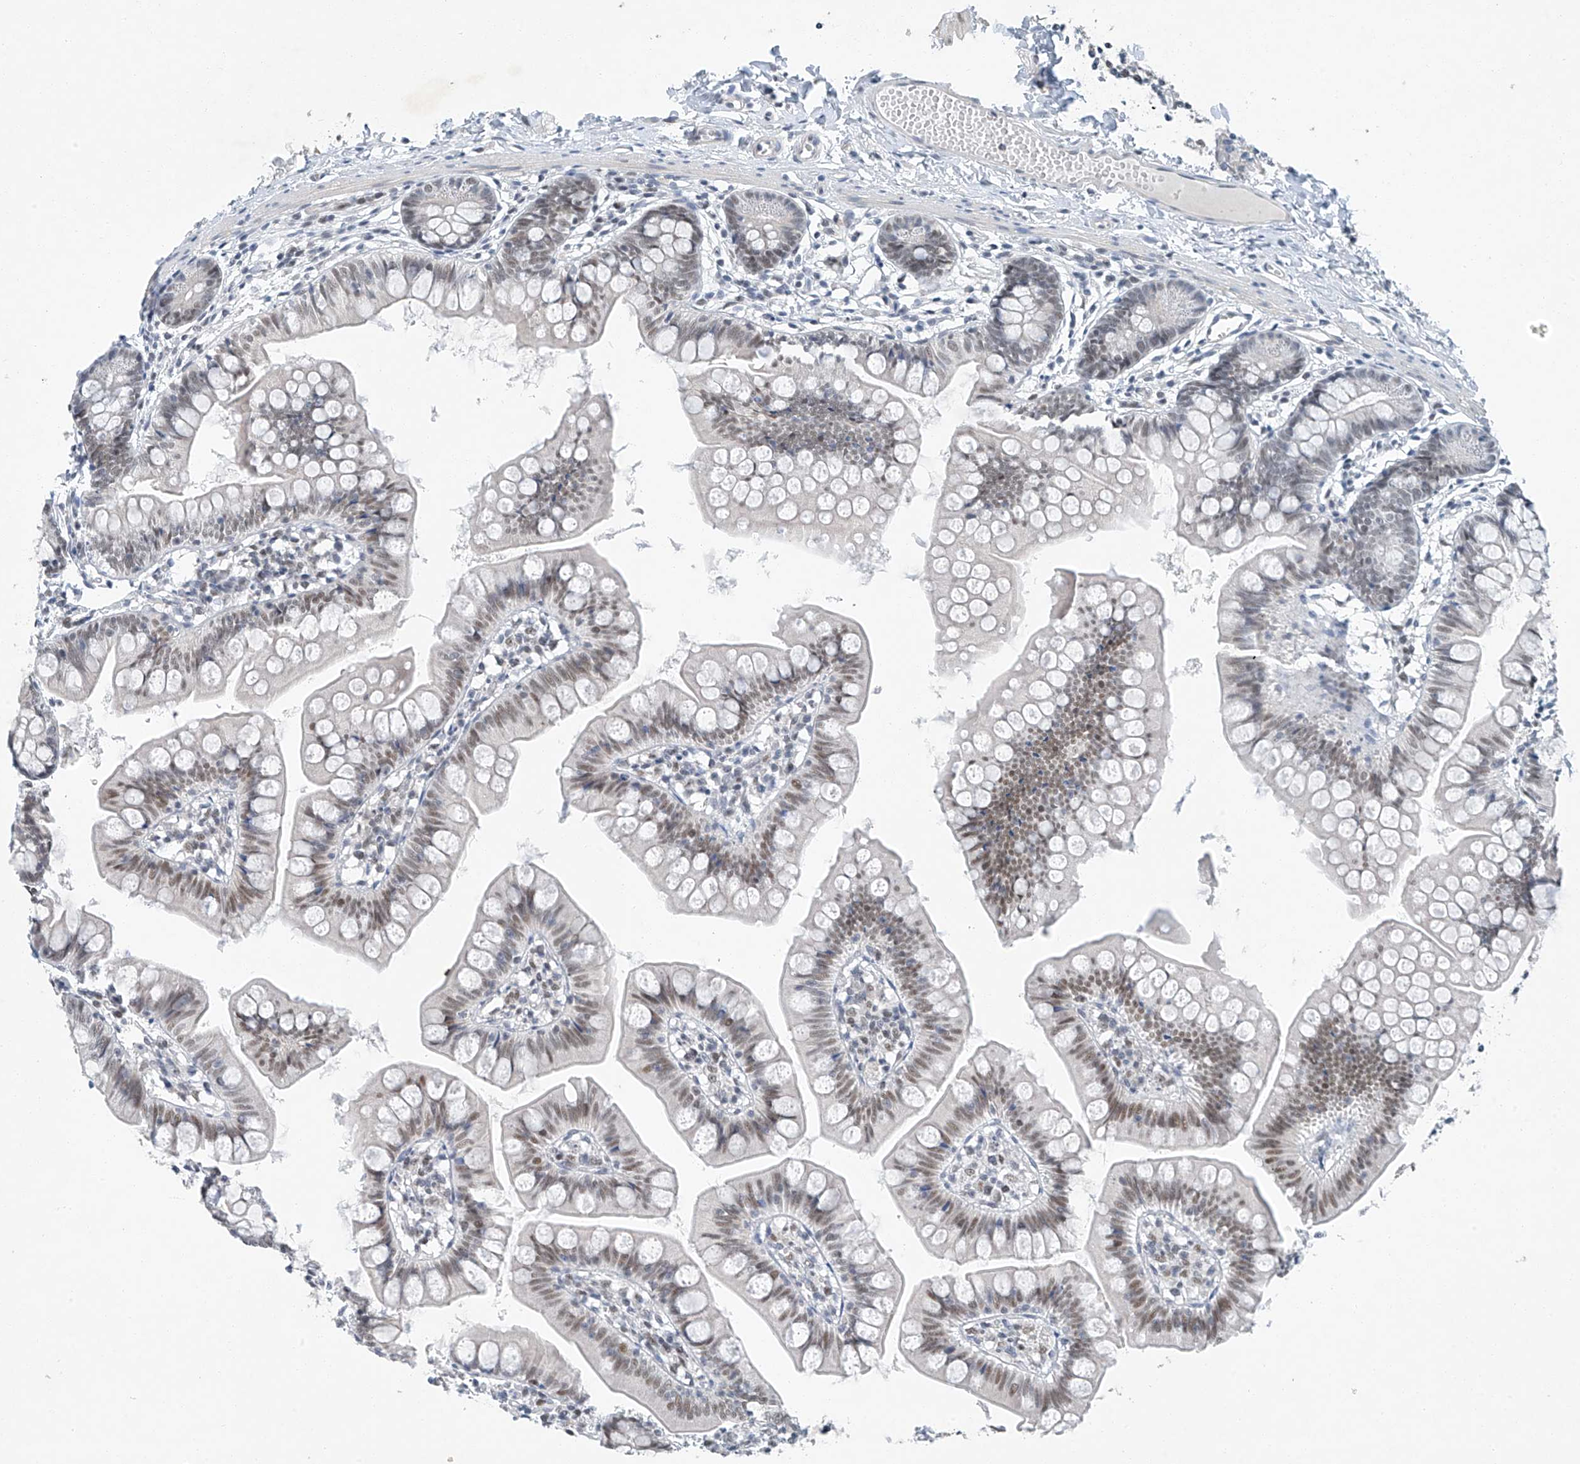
{"staining": {"intensity": "weak", "quantity": "<25%", "location": "nuclear"}, "tissue": "small intestine", "cell_type": "Glandular cells", "image_type": "normal", "snomed": [{"axis": "morphology", "description": "Normal tissue, NOS"}, {"axis": "topography", "description": "Small intestine"}], "caption": "A histopathology image of small intestine stained for a protein shows no brown staining in glandular cells.", "gene": "TAF8", "patient": {"sex": "male", "age": 7}}